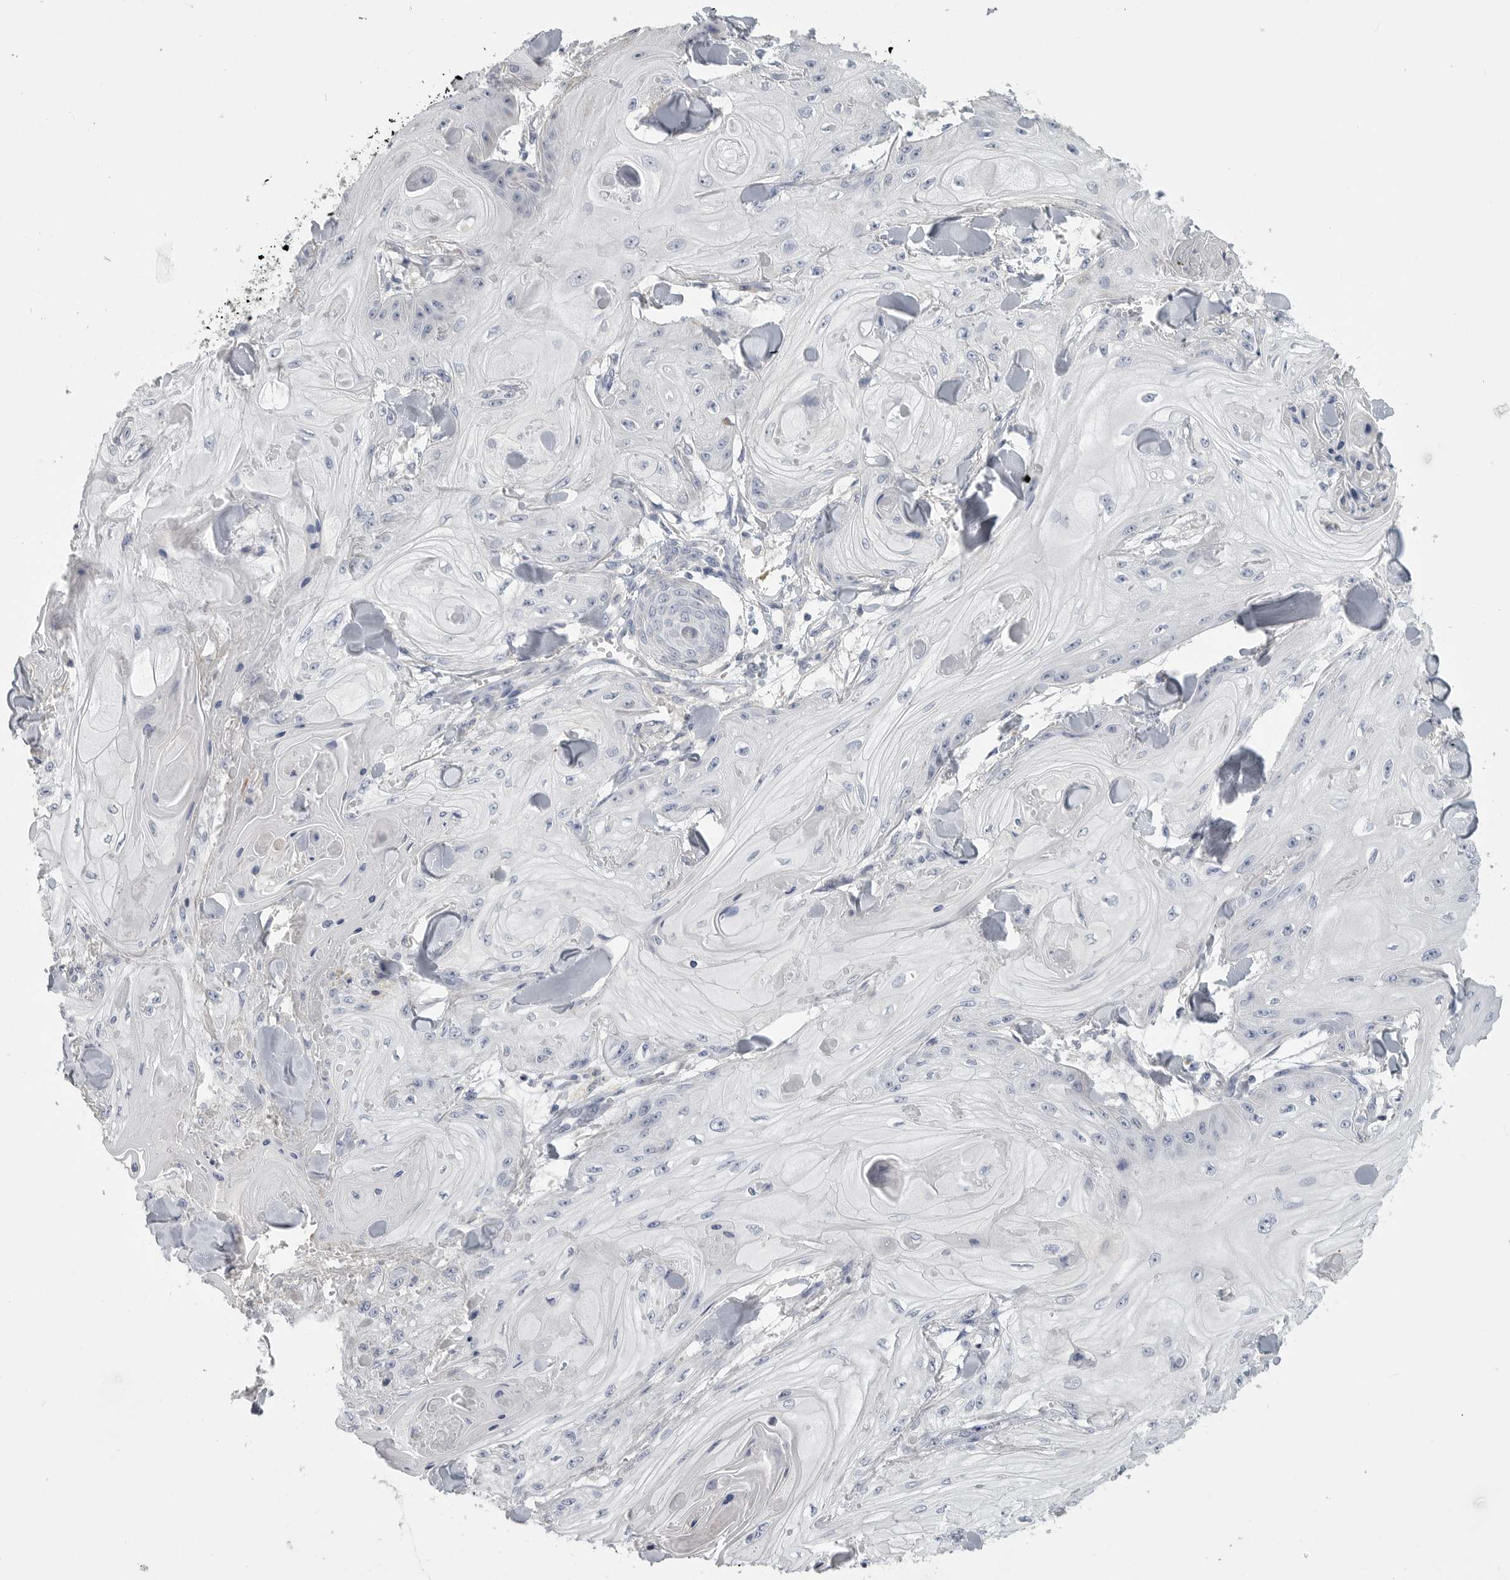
{"staining": {"intensity": "negative", "quantity": "none", "location": "none"}, "tissue": "skin cancer", "cell_type": "Tumor cells", "image_type": "cancer", "snomed": [{"axis": "morphology", "description": "Squamous cell carcinoma, NOS"}, {"axis": "topography", "description": "Skin"}], "caption": "Tumor cells show no significant protein positivity in skin squamous cell carcinoma.", "gene": "SDC3", "patient": {"sex": "male", "age": 74}}